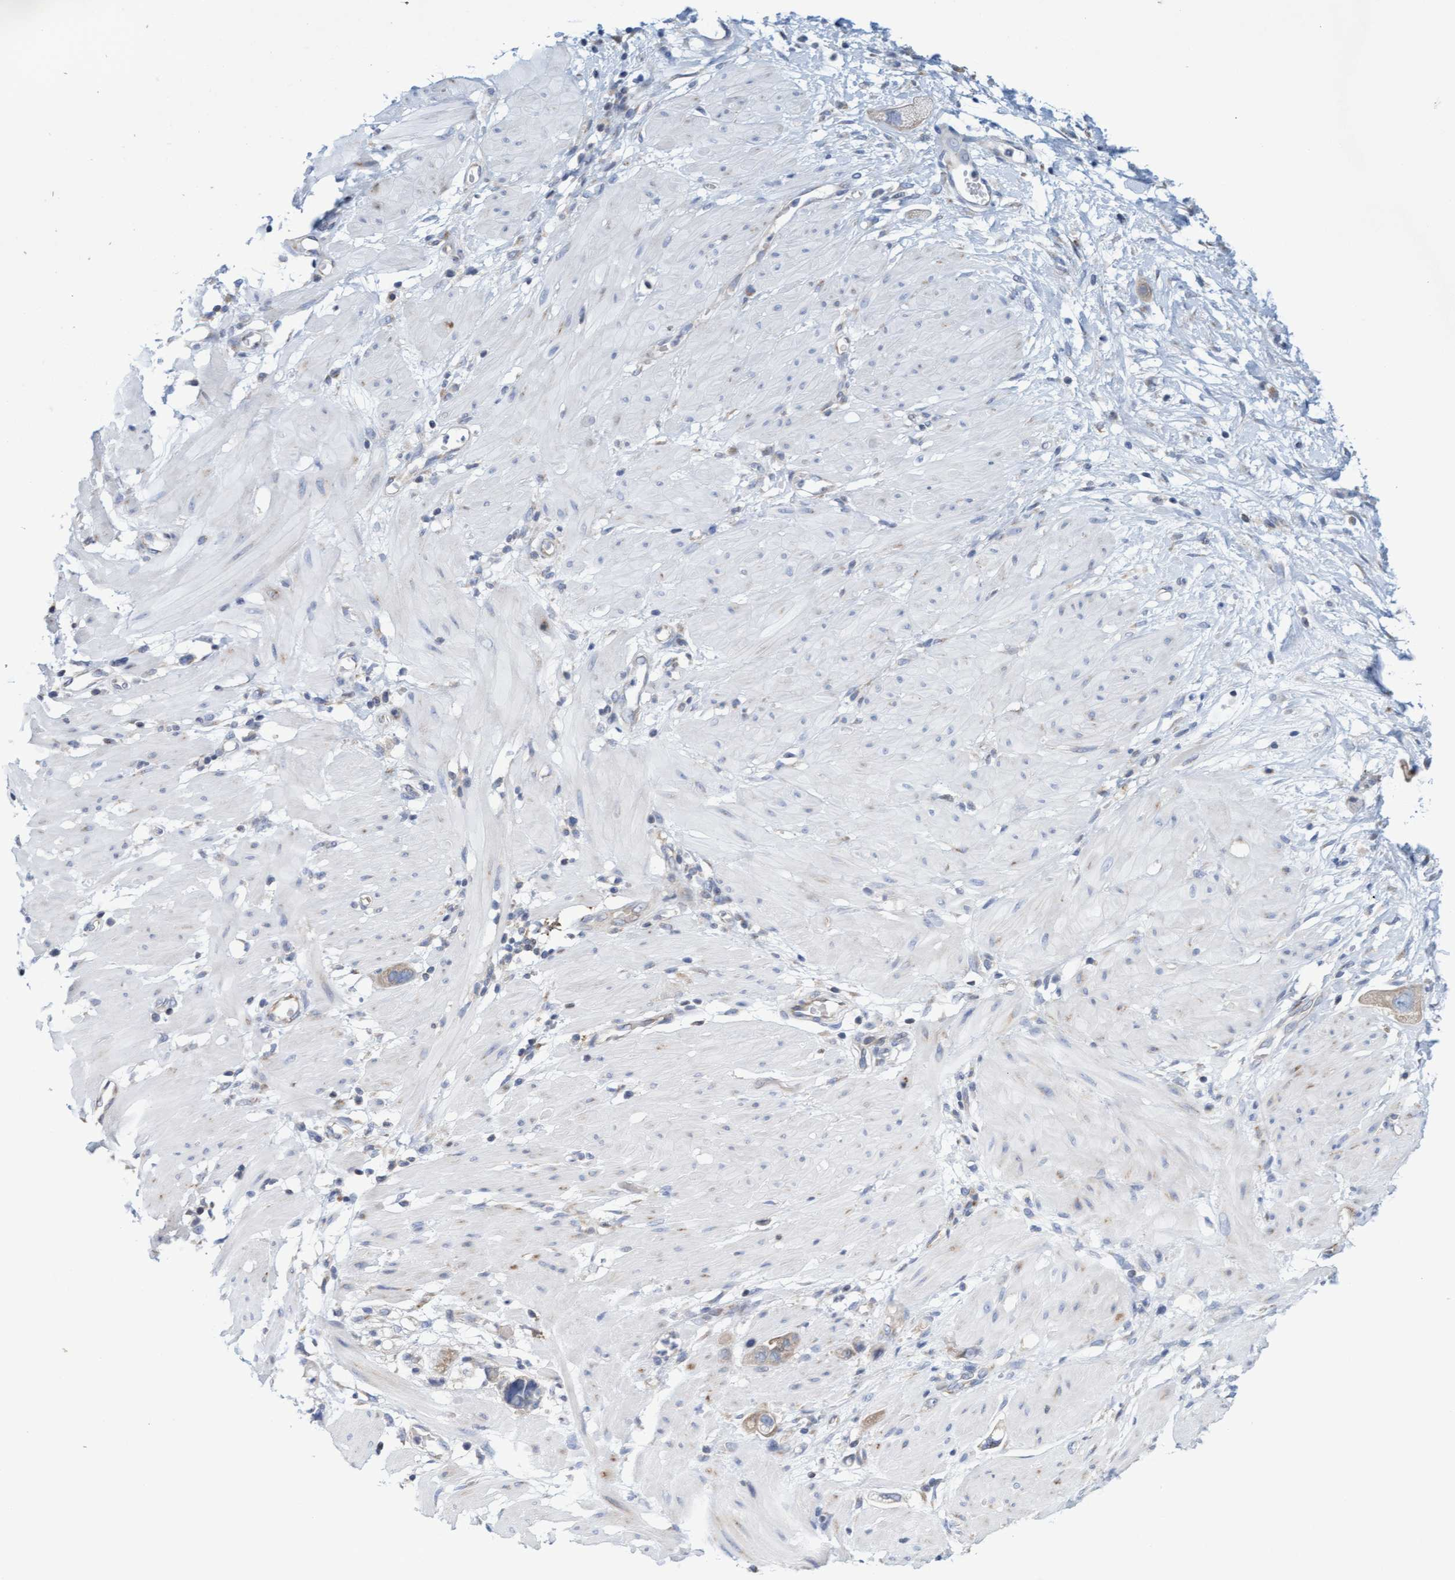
{"staining": {"intensity": "weak", "quantity": "<25%", "location": "cytoplasmic/membranous"}, "tissue": "stomach cancer", "cell_type": "Tumor cells", "image_type": "cancer", "snomed": [{"axis": "morphology", "description": "Adenocarcinoma, NOS"}, {"axis": "topography", "description": "Stomach"}, {"axis": "topography", "description": "Stomach, lower"}], "caption": "Histopathology image shows no significant protein positivity in tumor cells of adenocarcinoma (stomach).", "gene": "SLC28A3", "patient": {"sex": "female", "age": 48}}